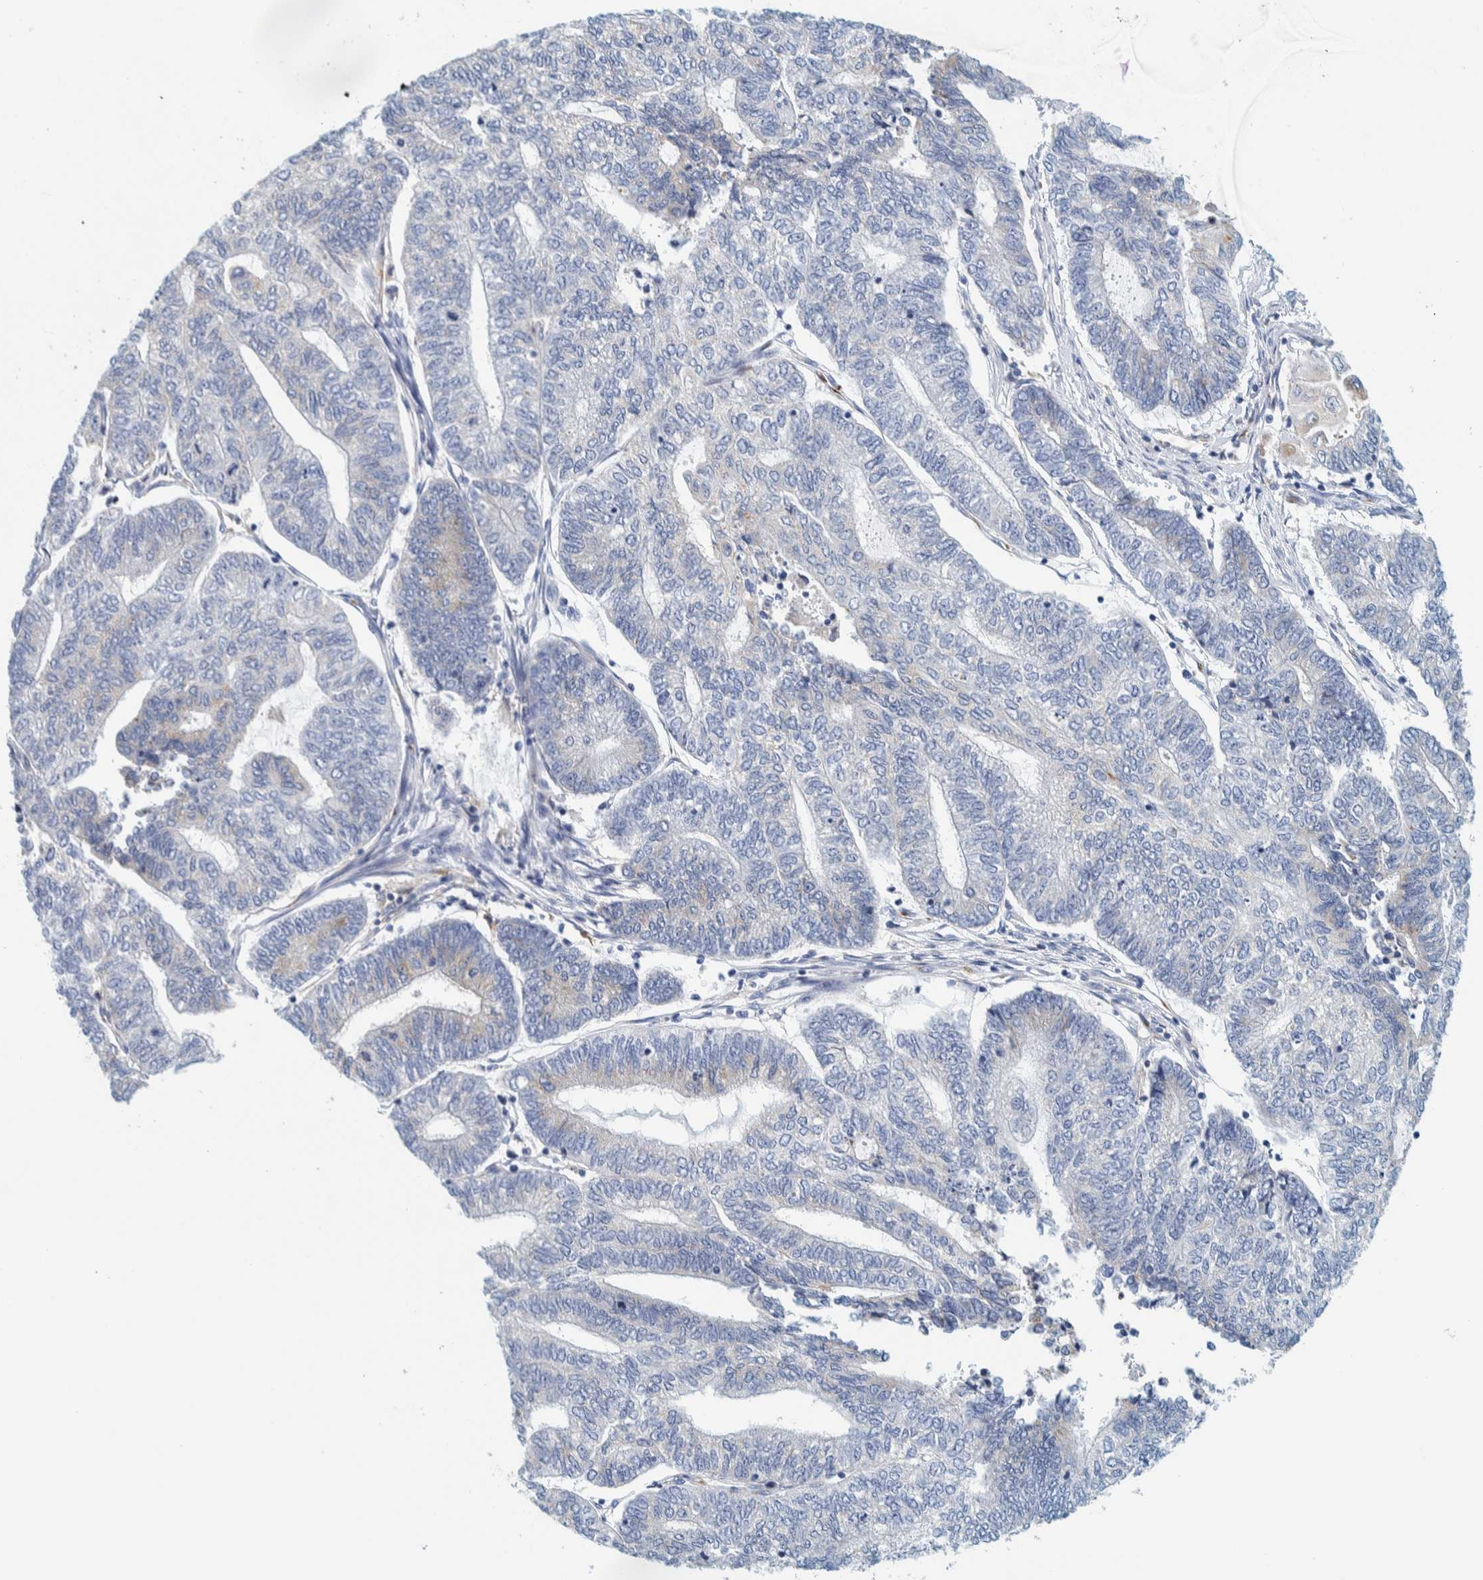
{"staining": {"intensity": "negative", "quantity": "none", "location": "none"}, "tissue": "endometrial cancer", "cell_type": "Tumor cells", "image_type": "cancer", "snomed": [{"axis": "morphology", "description": "Adenocarcinoma, NOS"}, {"axis": "topography", "description": "Uterus"}, {"axis": "topography", "description": "Endometrium"}], "caption": "Micrograph shows no protein staining in tumor cells of endometrial cancer tissue.", "gene": "MOG", "patient": {"sex": "female", "age": 70}}